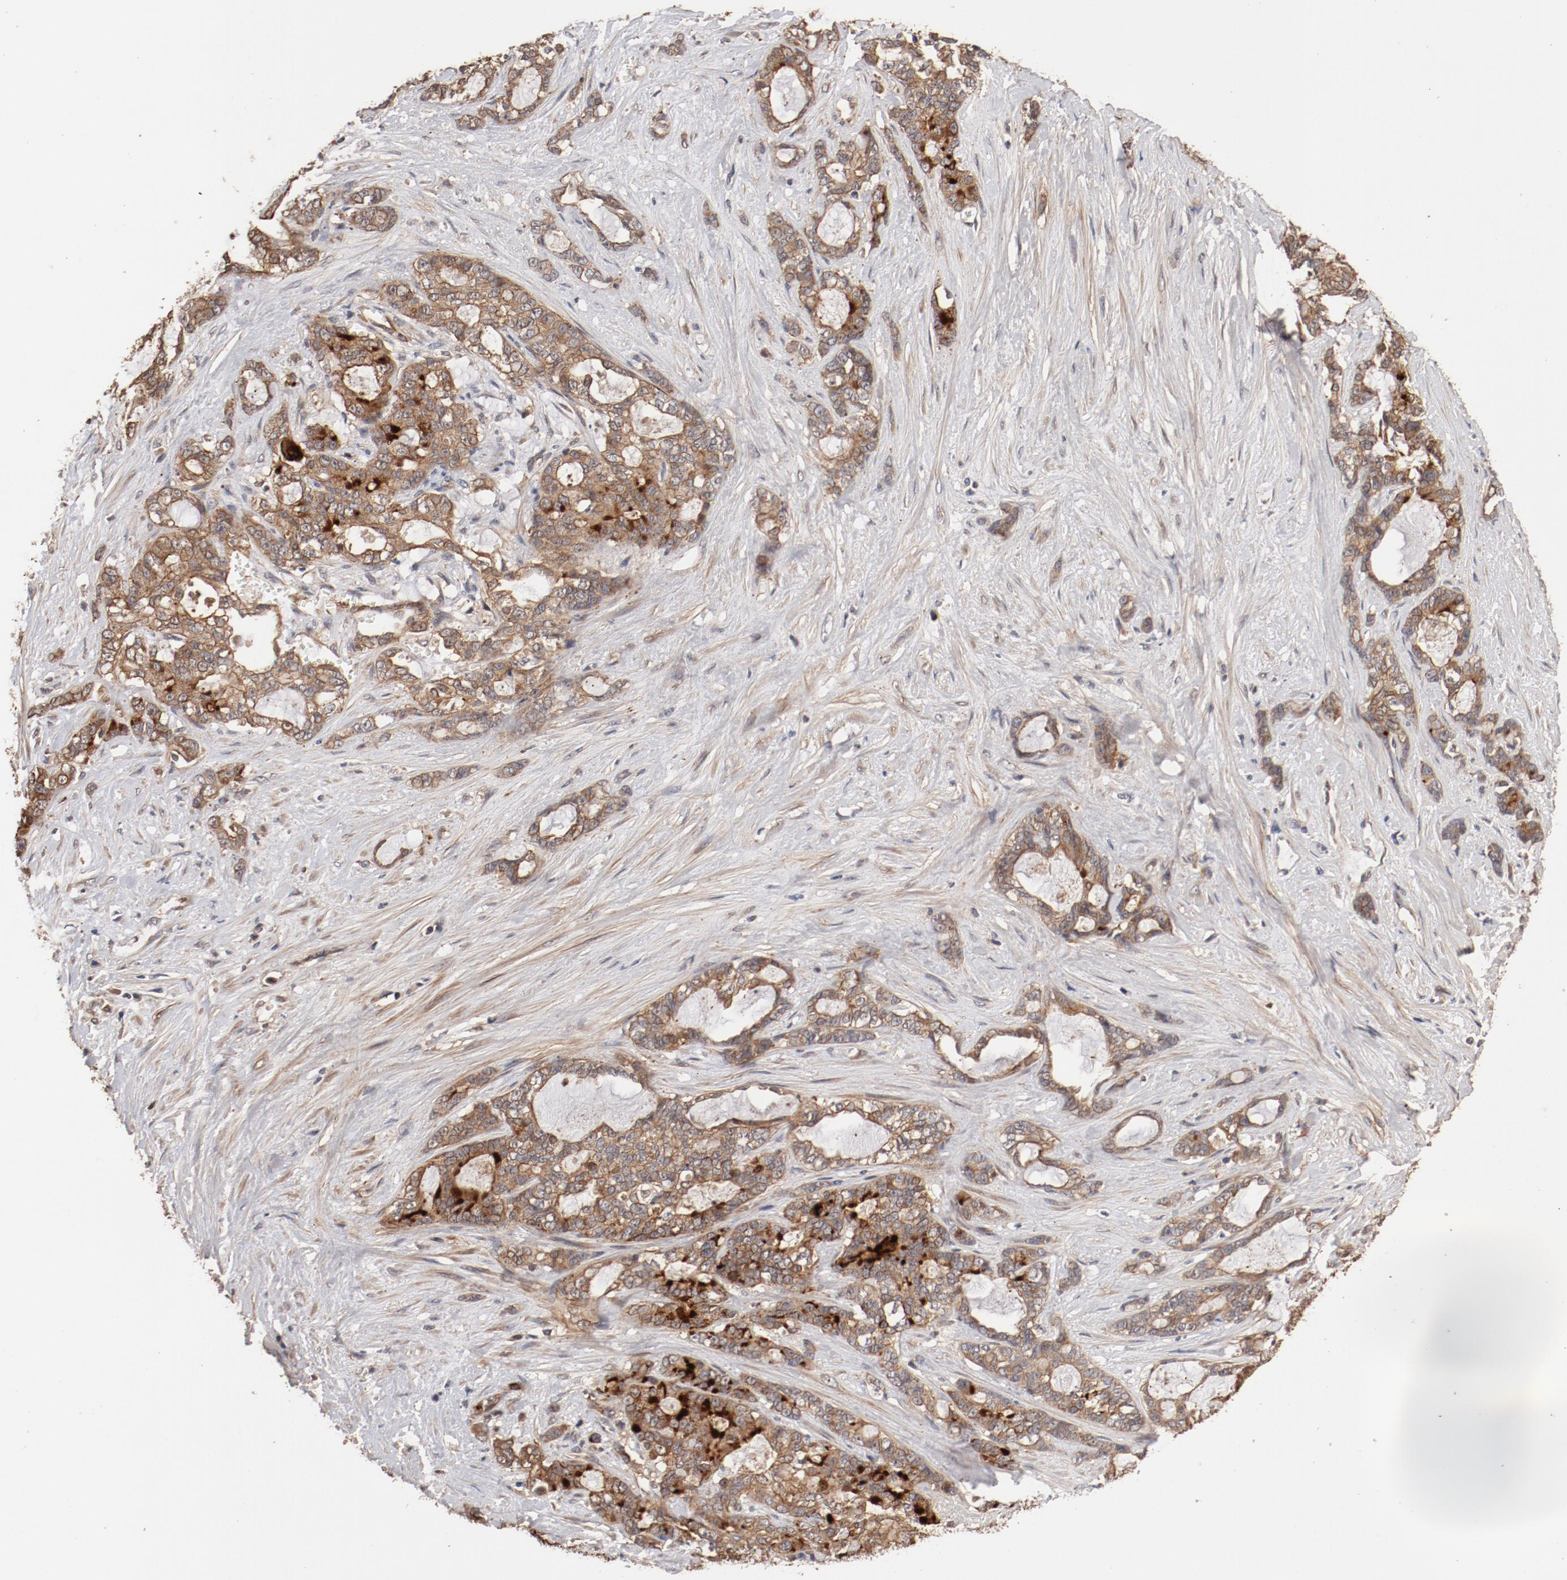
{"staining": {"intensity": "moderate", "quantity": ">75%", "location": "cytoplasmic/membranous"}, "tissue": "pancreatic cancer", "cell_type": "Tumor cells", "image_type": "cancer", "snomed": [{"axis": "morphology", "description": "Adenocarcinoma, NOS"}, {"axis": "topography", "description": "Pancreas"}], "caption": "The photomicrograph demonstrates a brown stain indicating the presence of a protein in the cytoplasmic/membranous of tumor cells in adenocarcinoma (pancreatic). (IHC, brightfield microscopy, high magnification).", "gene": "GUF1", "patient": {"sex": "female", "age": 73}}